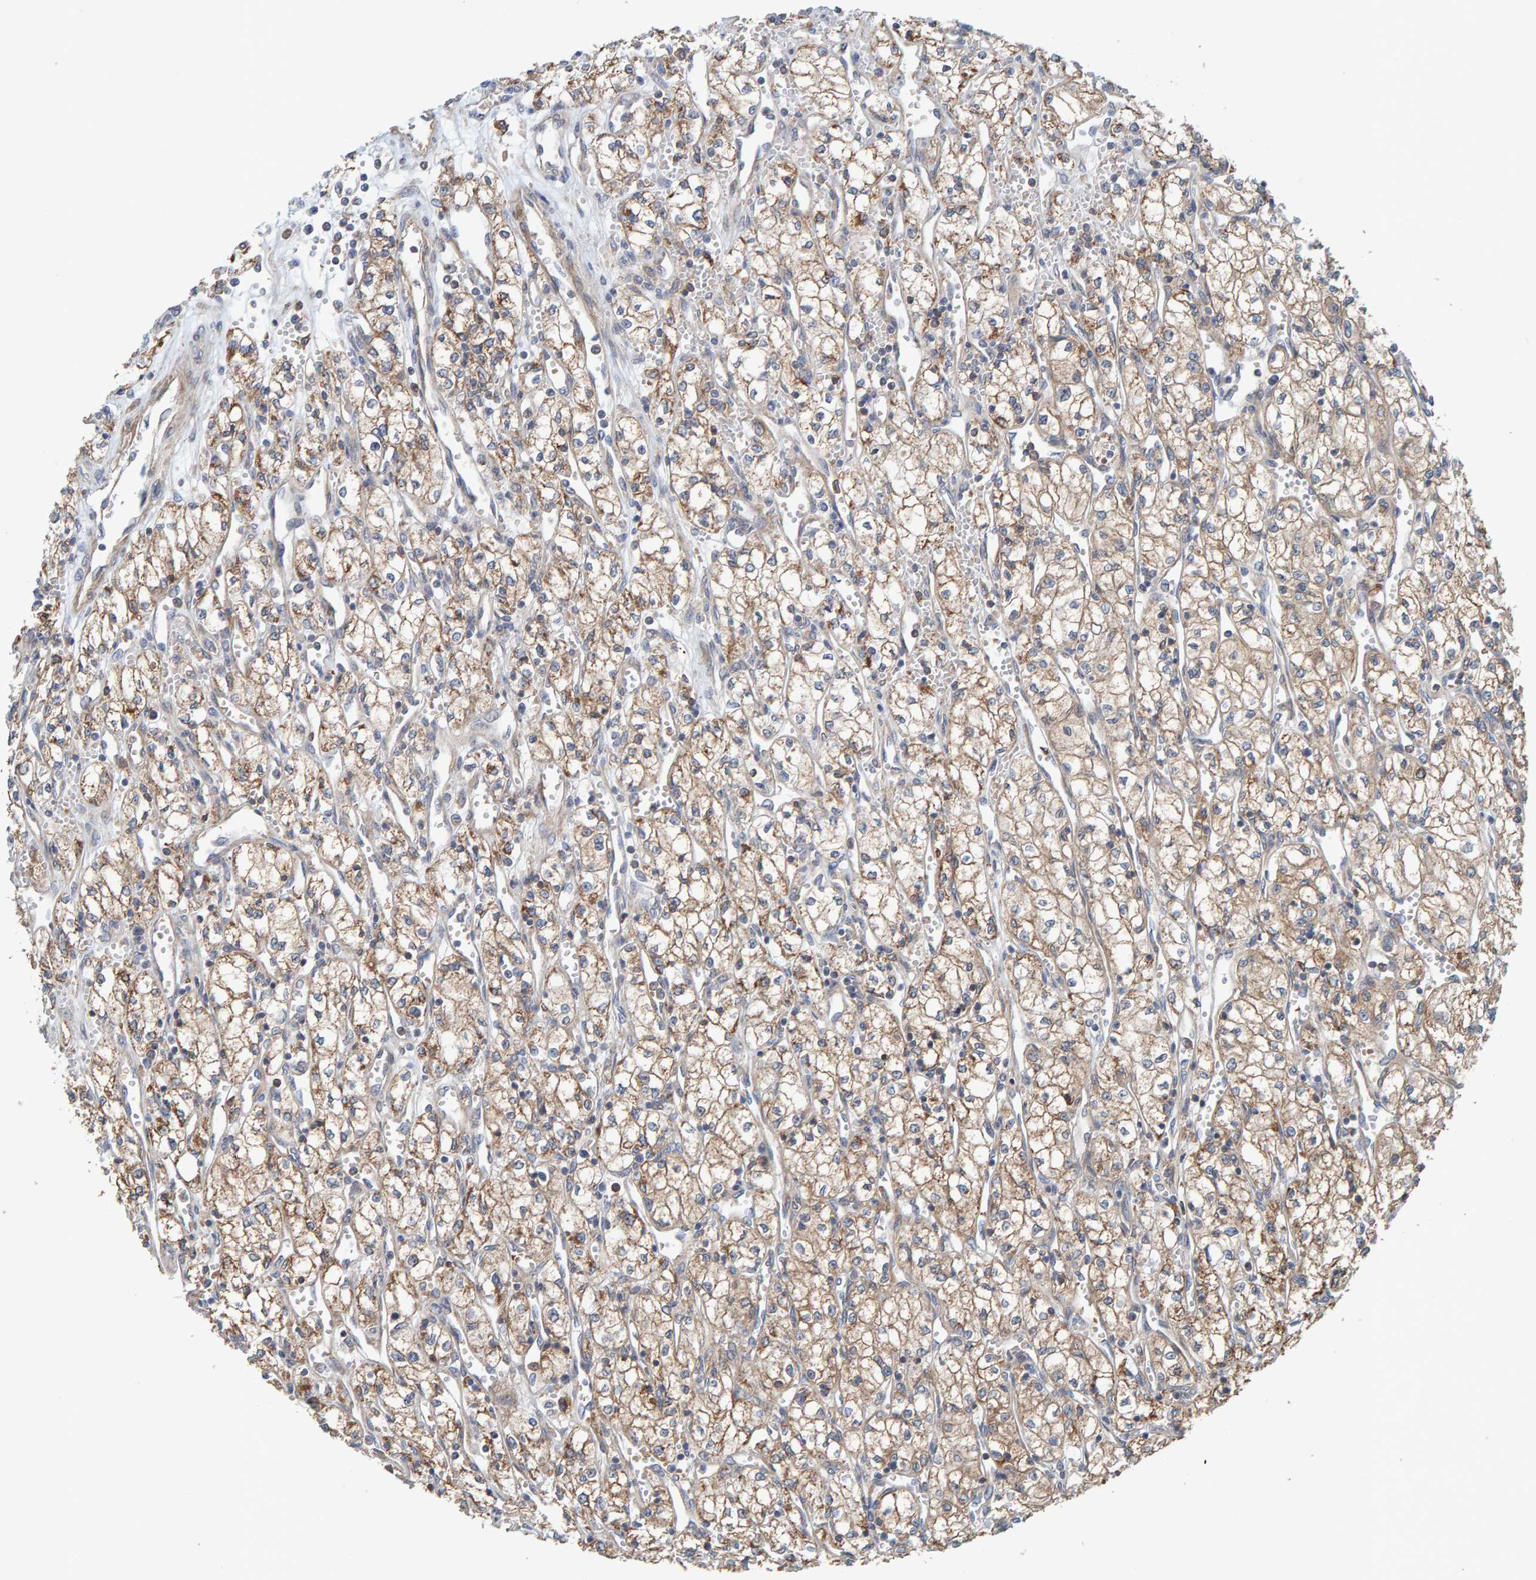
{"staining": {"intensity": "moderate", "quantity": ">75%", "location": "cytoplasmic/membranous"}, "tissue": "renal cancer", "cell_type": "Tumor cells", "image_type": "cancer", "snomed": [{"axis": "morphology", "description": "Adenocarcinoma, NOS"}, {"axis": "topography", "description": "Kidney"}], "caption": "The image demonstrates immunohistochemical staining of renal adenocarcinoma. There is moderate cytoplasmic/membranous expression is identified in approximately >75% of tumor cells.", "gene": "UBAP1", "patient": {"sex": "male", "age": 59}}